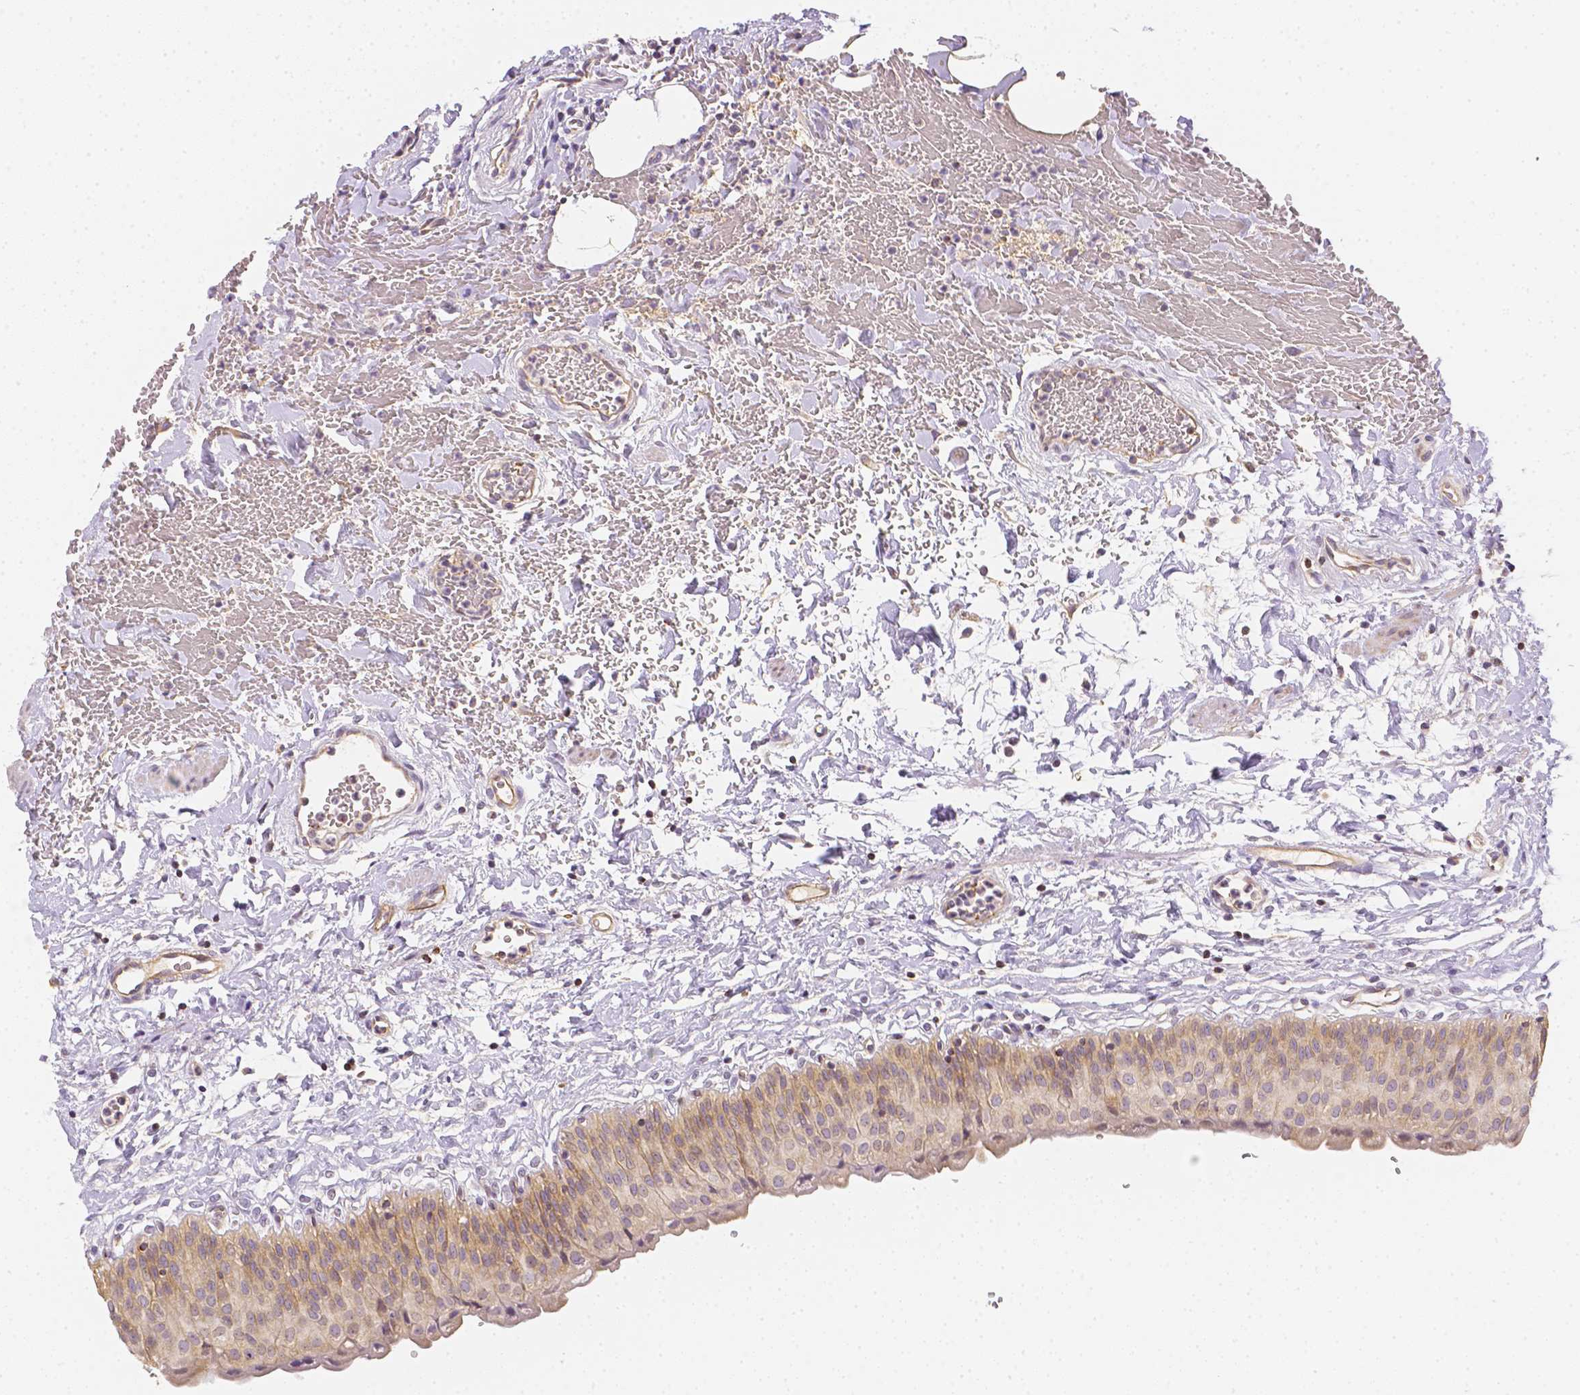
{"staining": {"intensity": "weak", "quantity": "25%-75%", "location": "cytoplasmic/membranous"}, "tissue": "urinary bladder", "cell_type": "Urothelial cells", "image_type": "normal", "snomed": [{"axis": "morphology", "description": "Normal tissue, NOS"}, {"axis": "topography", "description": "Urinary bladder"}], "caption": "IHC of normal urinary bladder reveals low levels of weak cytoplasmic/membranous expression in approximately 25%-75% of urothelial cells.", "gene": "C10orf67", "patient": {"sex": "male", "age": 55}}